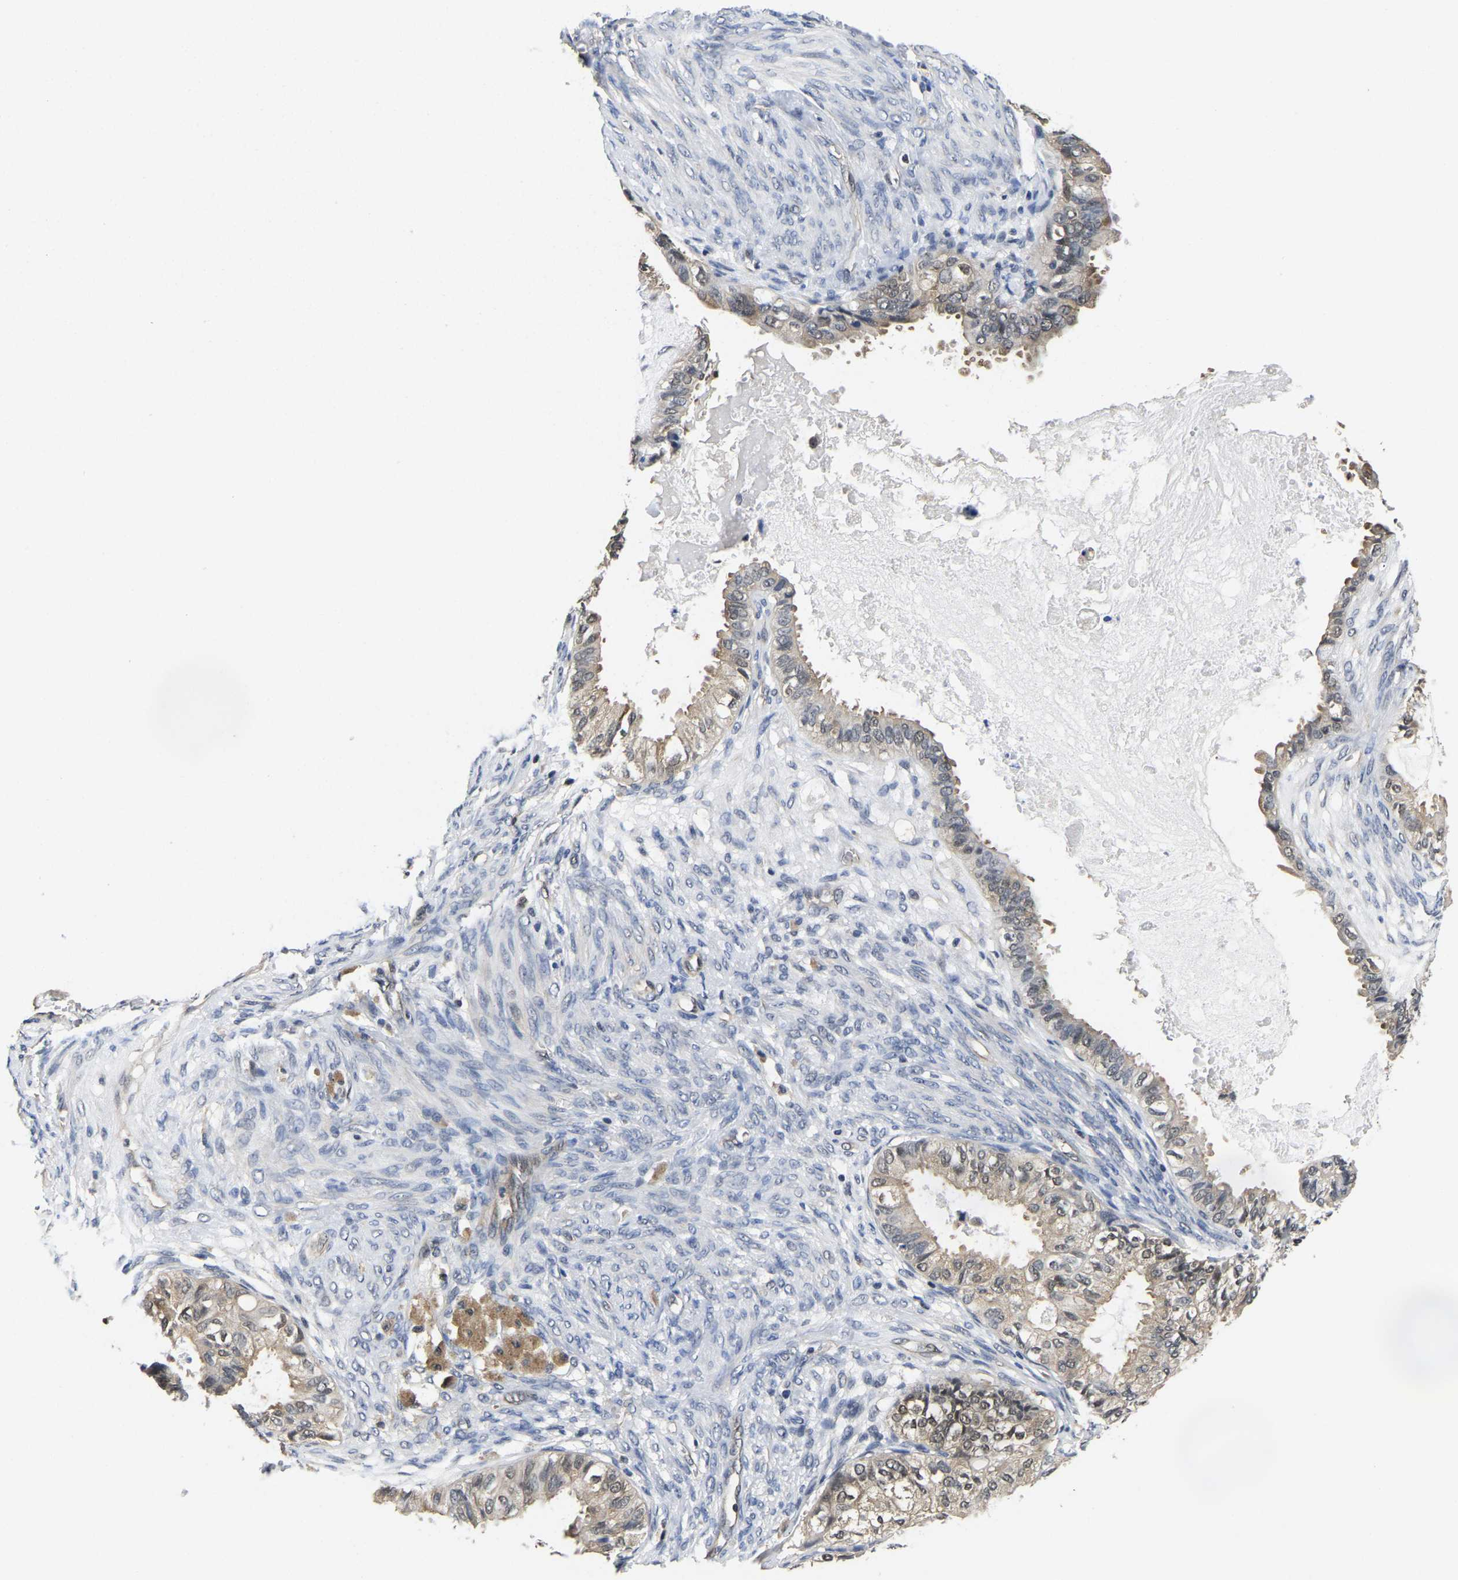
{"staining": {"intensity": "weak", "quantity": ">75%", "location": "cytoplasmic/membranous,nuclear"}, "tissue": "cervical cancer", "cell_type": "Tumor cells", "image_type": "cancer", "snomed": [{"axis": "morphology", "description": "Normal tissue, NOS"}, {"axis": "morphology", "description": "Adenocarcinoma, NOS"}, {"axis": "topography", "description": "Cervix"}, {"axis": "topography", "description": "Endometrium"}], "caption": "An image of human cervical adenocarcinoma stained for a protein exhibits weak cytoplasmic/membranous and nuclear brown staining in tumor cells.", "gene": "MCOLN2", "patient": {"sex": "female", "age": 86}}